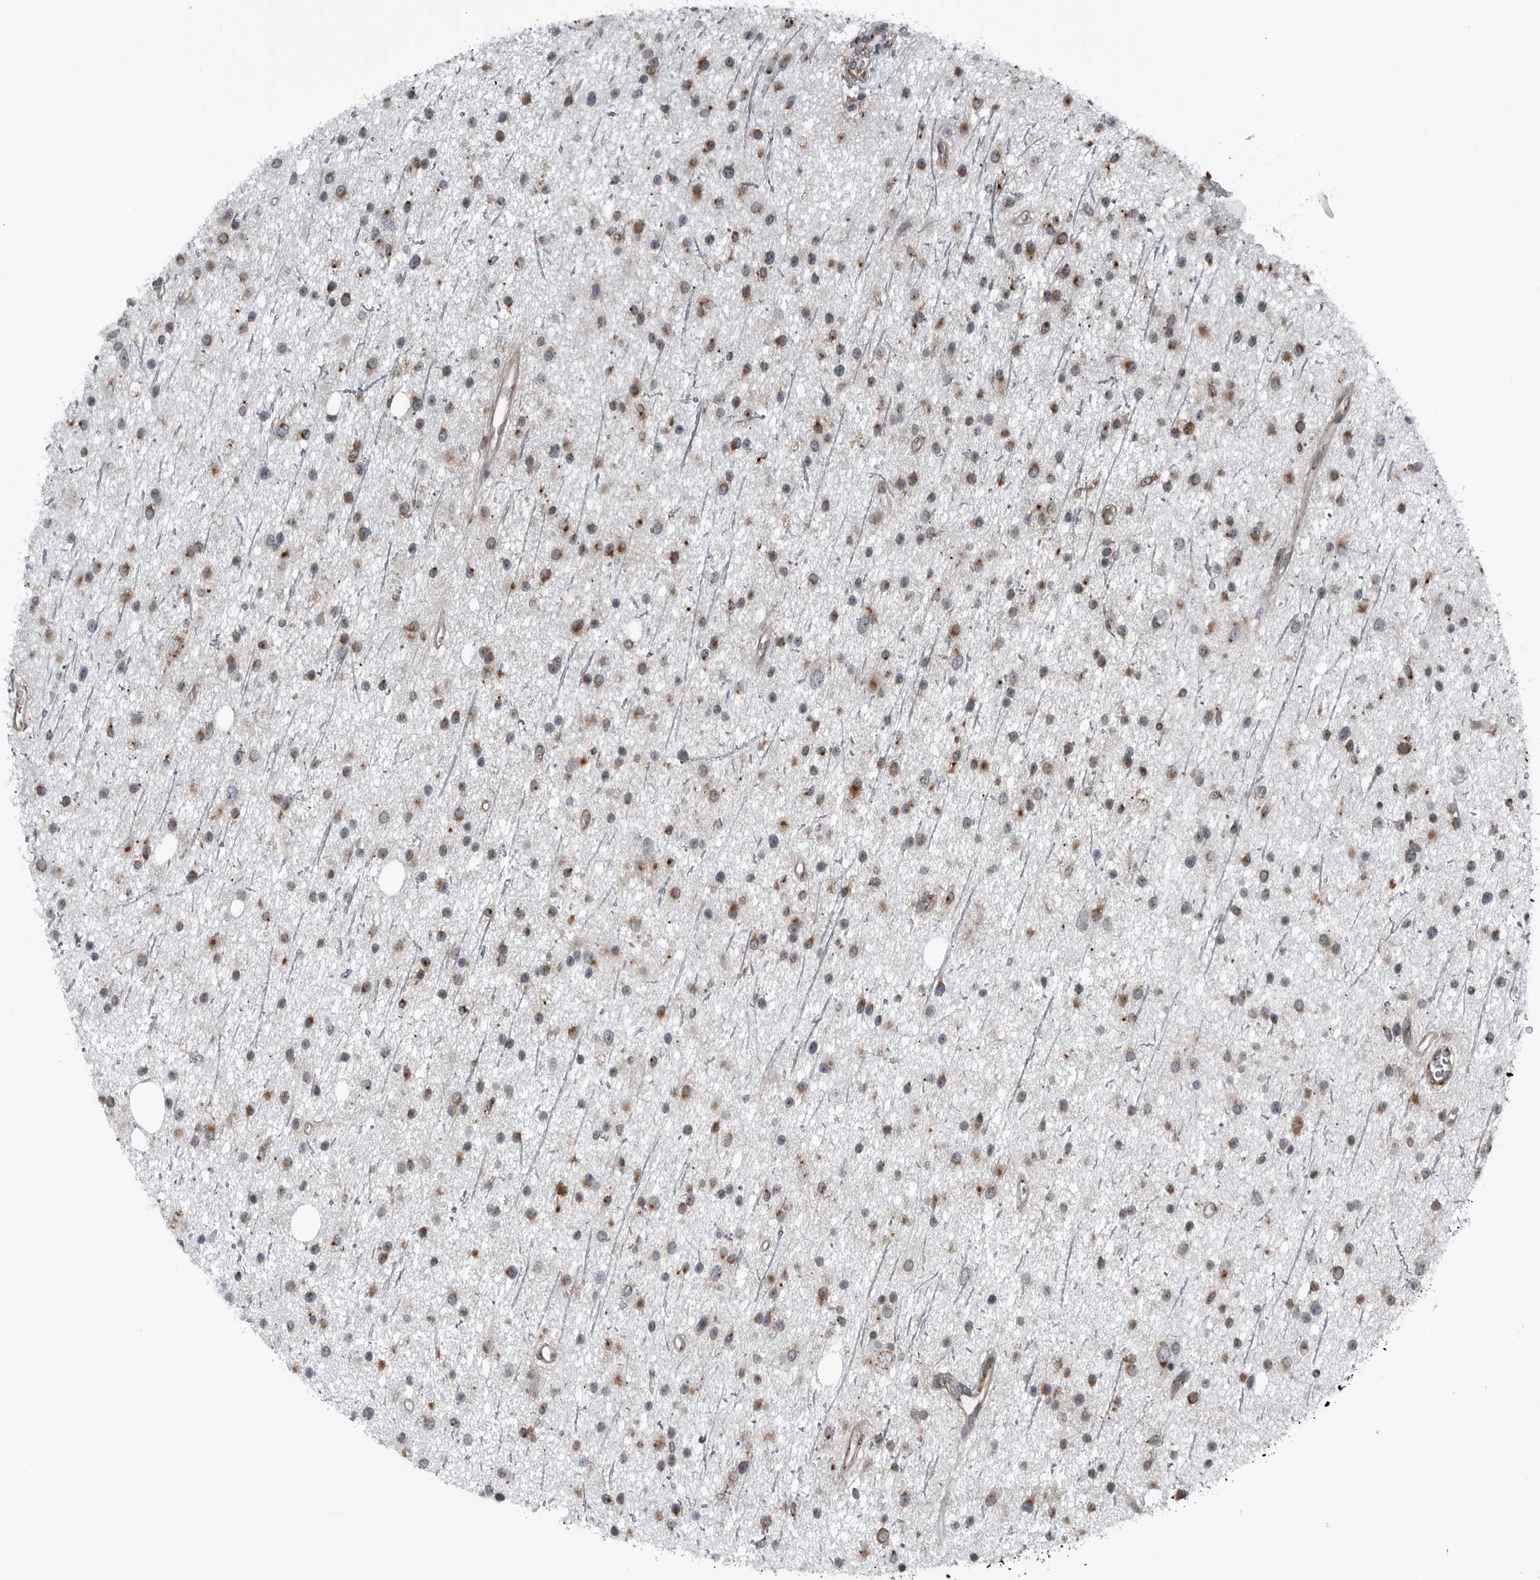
{"staining": {"intensity": "moderate", "quantity": ">75%", "location": "cytoplasmic/membranous"}, "tissue": "glioma", "cell_type": "Tumor cells", "image_type": "cancer", "snomed": [{"axis": "morphology", "description": "Glioma, malignant, Low grade"}, {"axis": "topography", "description": "Cerebral cortex"}], "caption": "Approximately >75% of tumor cells in human low-grade glioma (malignant) show moderate cytoplasmic/membranous protein positivity as visualized by brown immunohistochemical staining.", "gene": "CEP85", "patient": {"sex": "female", "age": 39}}